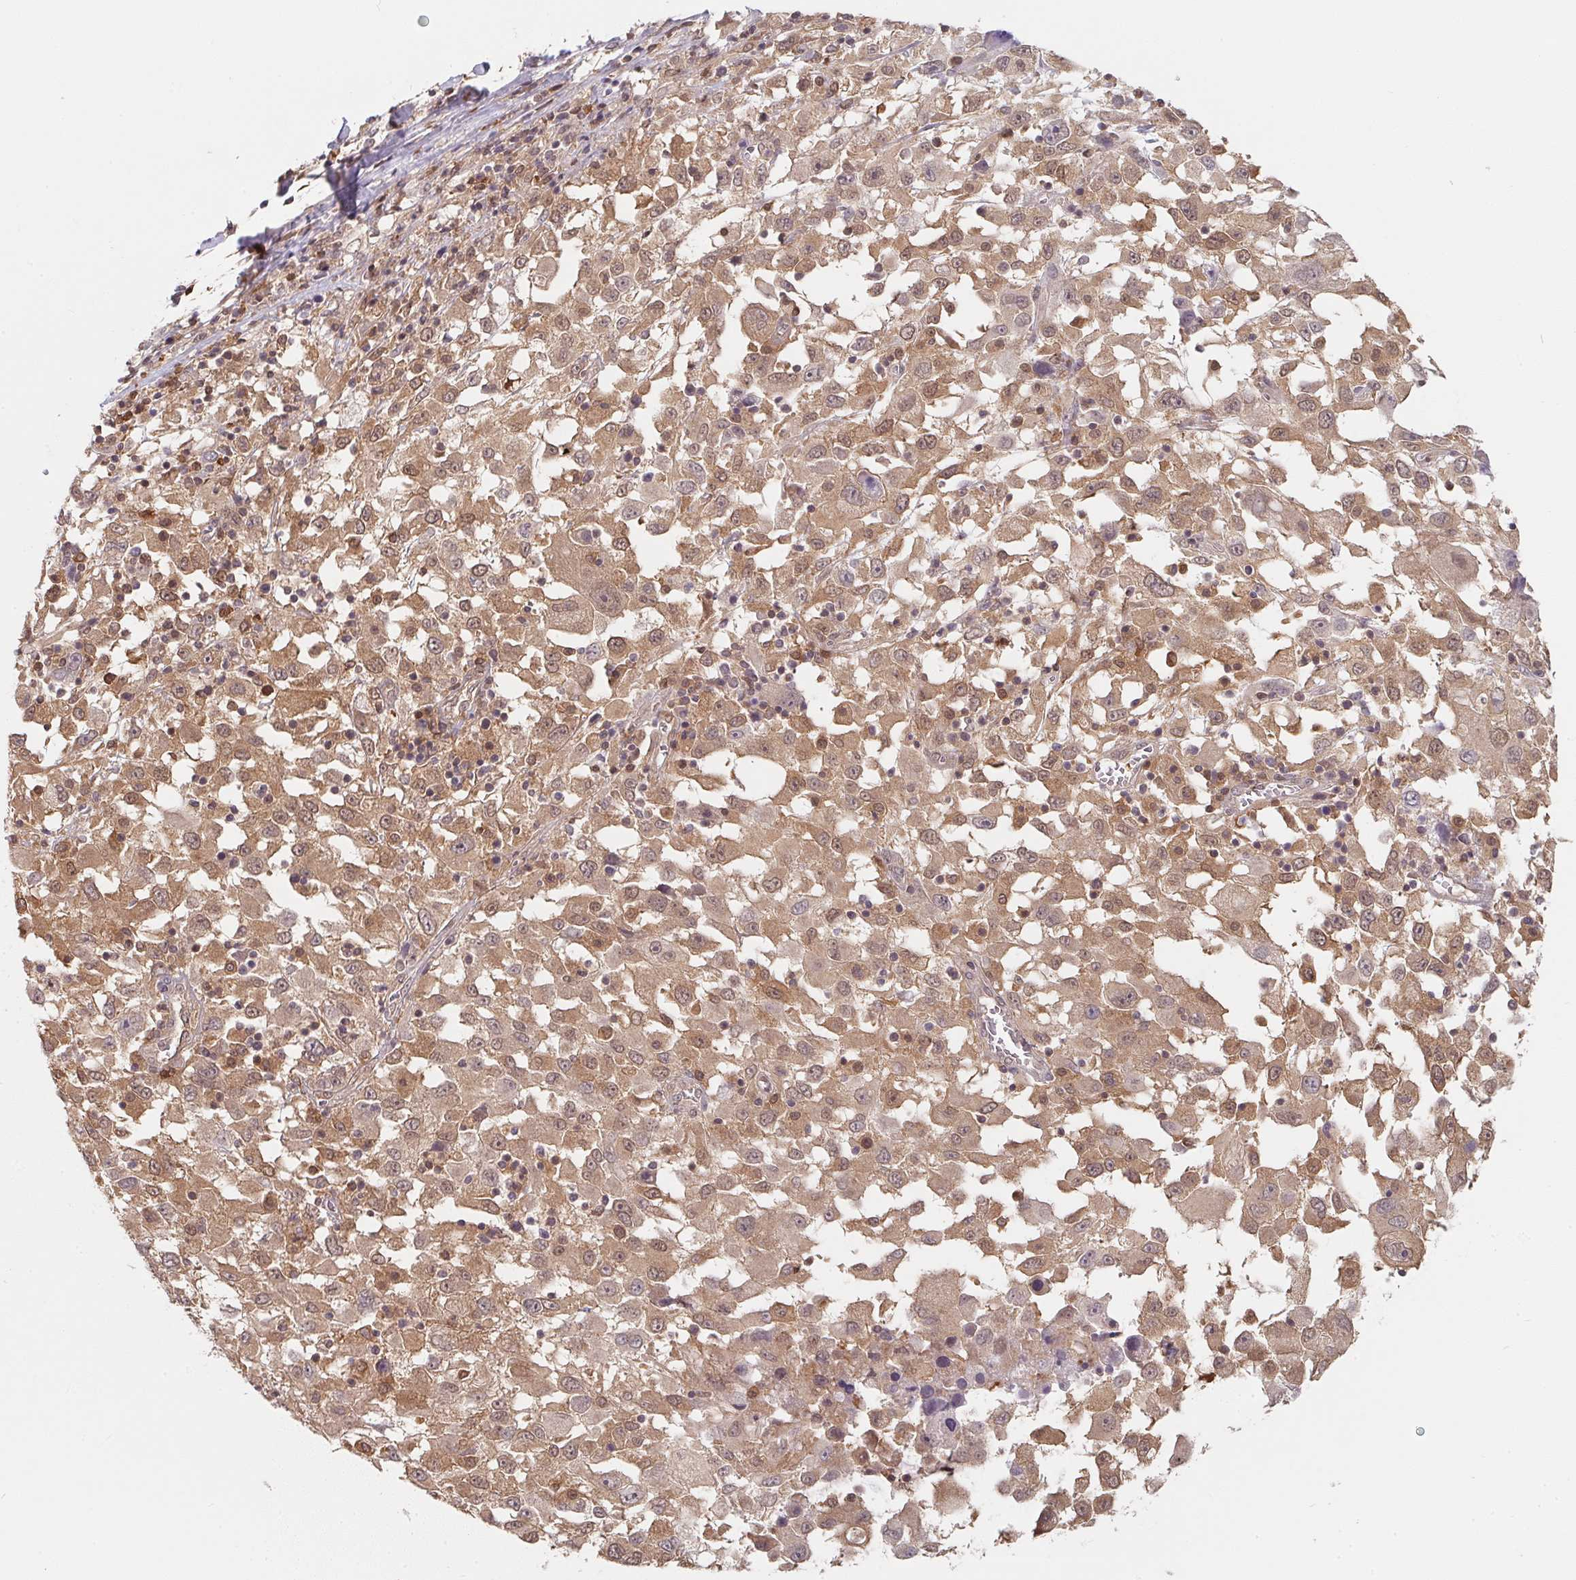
{"staining": {"intensity": "weak", "quantity": "25%-75%", "location": "cytoplasmic/membranous,nuclear"}, "tissue": "melanoma", "cell_type": "Tumor cells", "image_type": "cancer", "snomed": [{"axis": "morphology", "description": "Malignant melanoma, Metastatic site"}, {"axis": "topography", "description": "Soft tissue"}], "caption": "Protein expression analysis of melanoma exhibits weak cytoplasmic/membranous and nuclear expression in approximately 25%-75% of tumor cells. (IHC, brightfield microscopy, high magnification).", "gene": "ANKRD13A", "patient": {"sex": "male", "age": 50}}